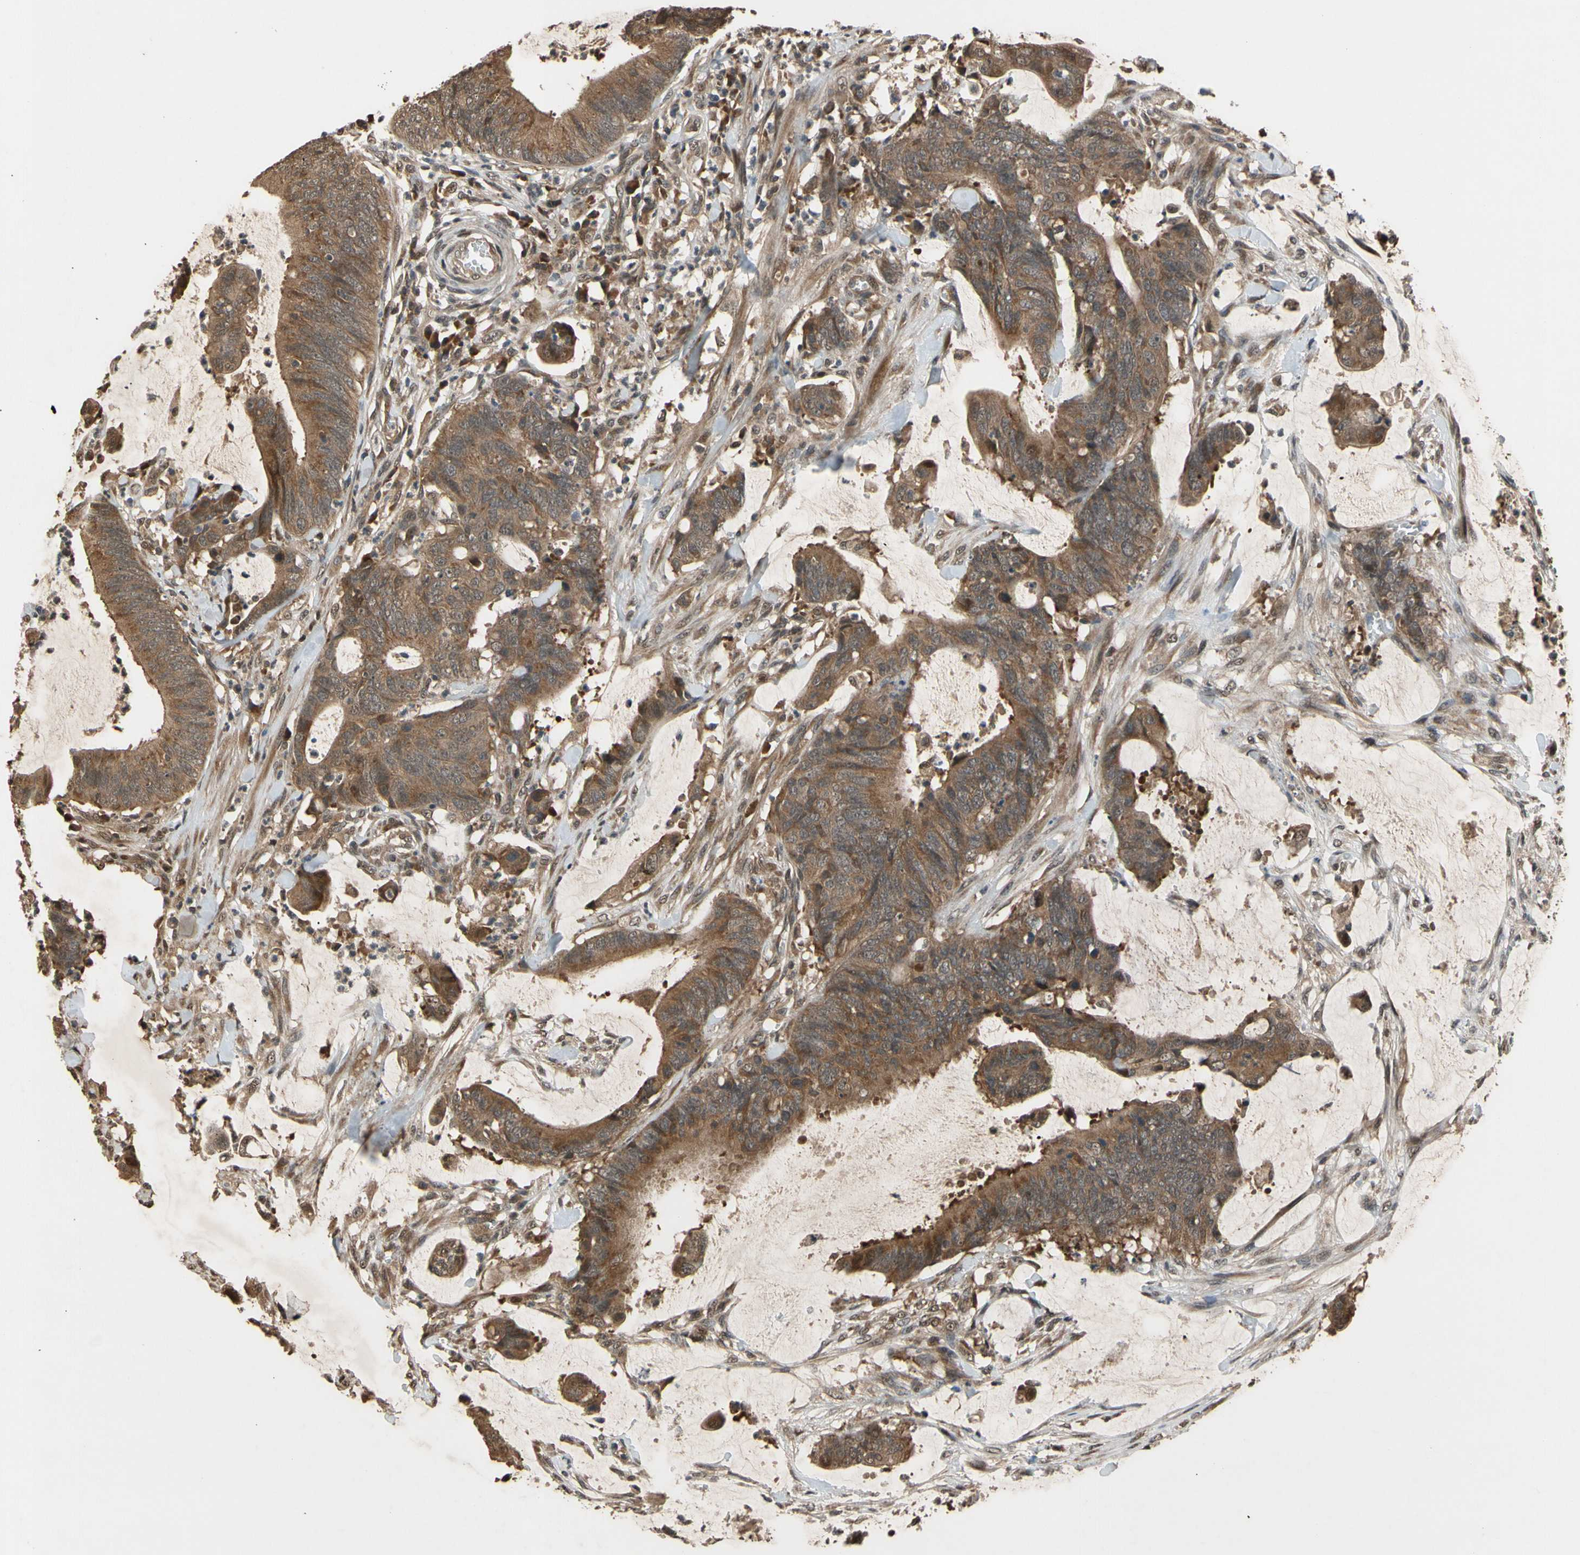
{"staining": {"intensity": "moderate", "quantity": ">75%", "location": "cytoplasmic/membranous"}, "tissue": "colorectal cancer", "cell_type": "Tumor cells", "image_type": "cancer", "snomed": [{"axis": "morphology", "description": "Adenocarcinoma, NOS"}, {"axis": "topography", "description": "Rectum"}], "caption": "Immunohistochemical staining of human adenocarcinoma (colorectal) displays moderate cytoplasmic/membranous protein expression in about >75% of tumor cells.", "gene": "TMEM230", "patient": {"sex": "female", "age": 66}}